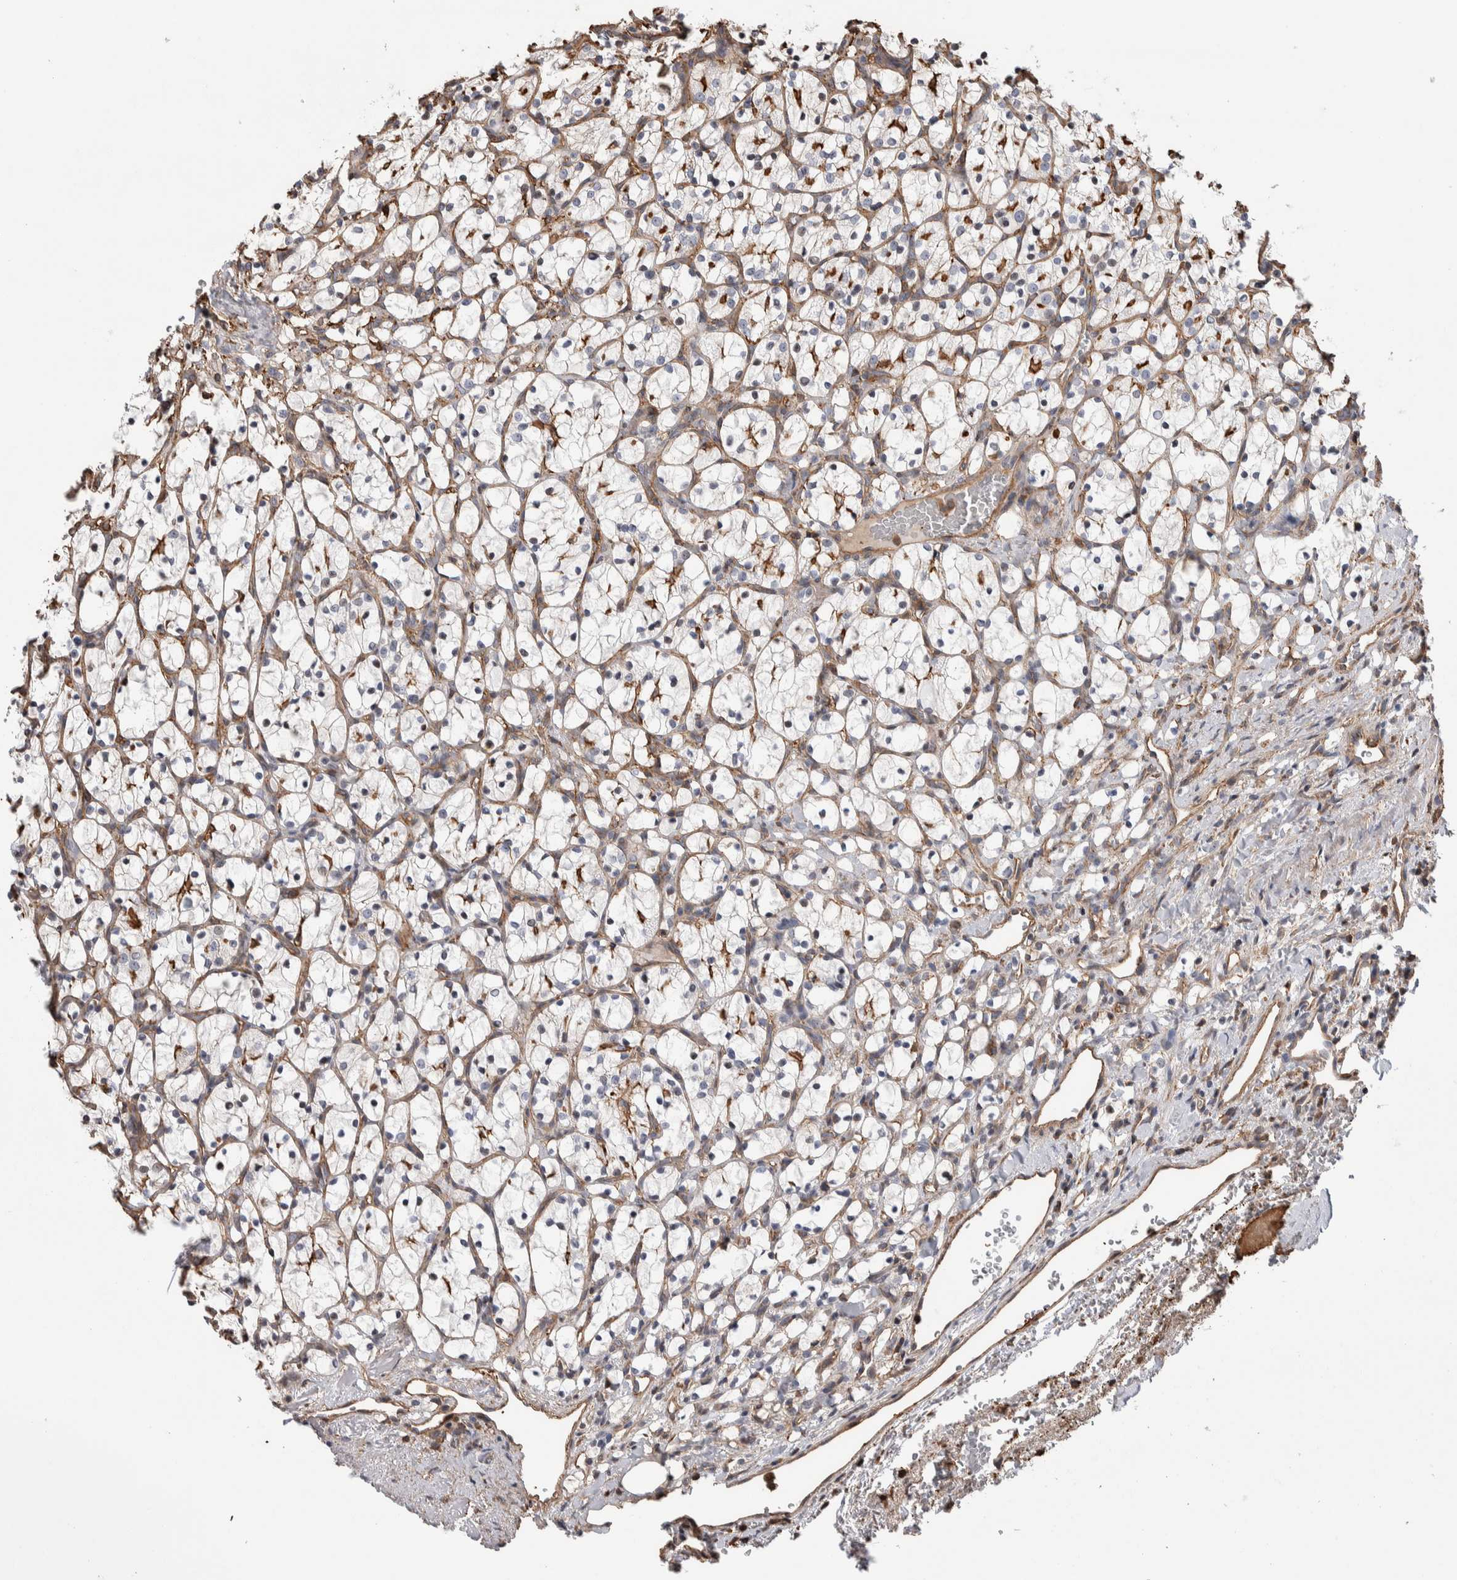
{"staining": {"intensity": "moderate", "quantity": "<25%", "location": "cytoplasmic/membranous"}, "tissue": "renal cancer", "cell_type": "Tumor cells", "image_type": "cancer", "snomed": [{"axis": "morphology", "description": "Adenocarcinoma, NOS"}, {"axis": "topography", "description": "Kidney"}], "caption": "Renal cancer (adenocarcinoma) stained with a protein marker exhibits moderate staining in tumor cells.", "gene": "ENPP2", "patient": {"sex": "female", "age": 69}}